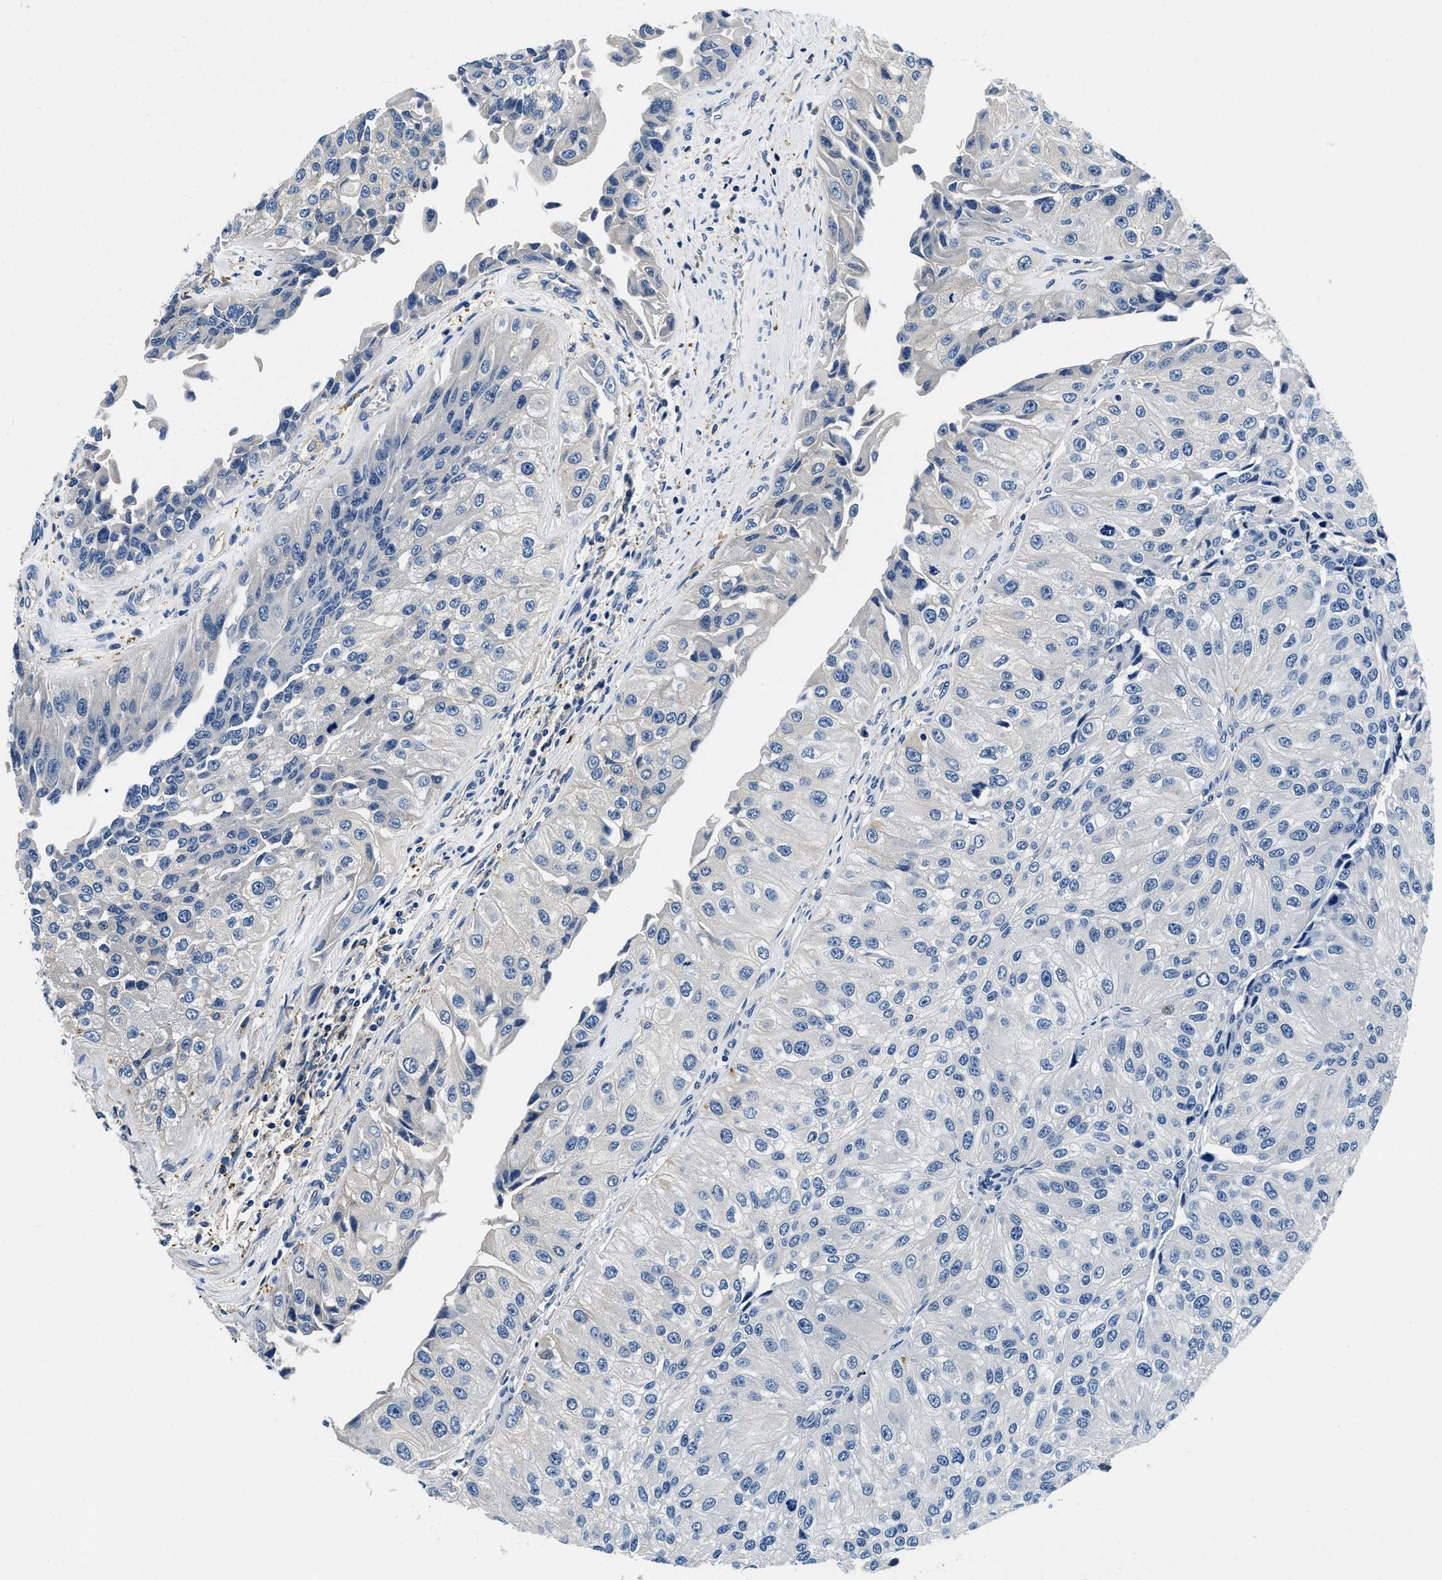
{"staining": {"intensity": "negative", "quantity": "none", "location": "none"}, "tissue": "urothelial cancer", "cell_type": "Tumor cells", "image_type": "cancer", "snomed": [{"axis": "morphology", "description": "Urothelial carcinoma, High grade"}, {"axis": "topography", "description": "Kidney"}, {"axis": "topography", "description": "Urinary bladder"}], "caption": "The immunohistochemistry image has no significant positivity in tumor cells of high-grade urothelial carcinoma tissue.", "gene": "ZFAND3", "patient": {"sex": "male", "age": 77}}